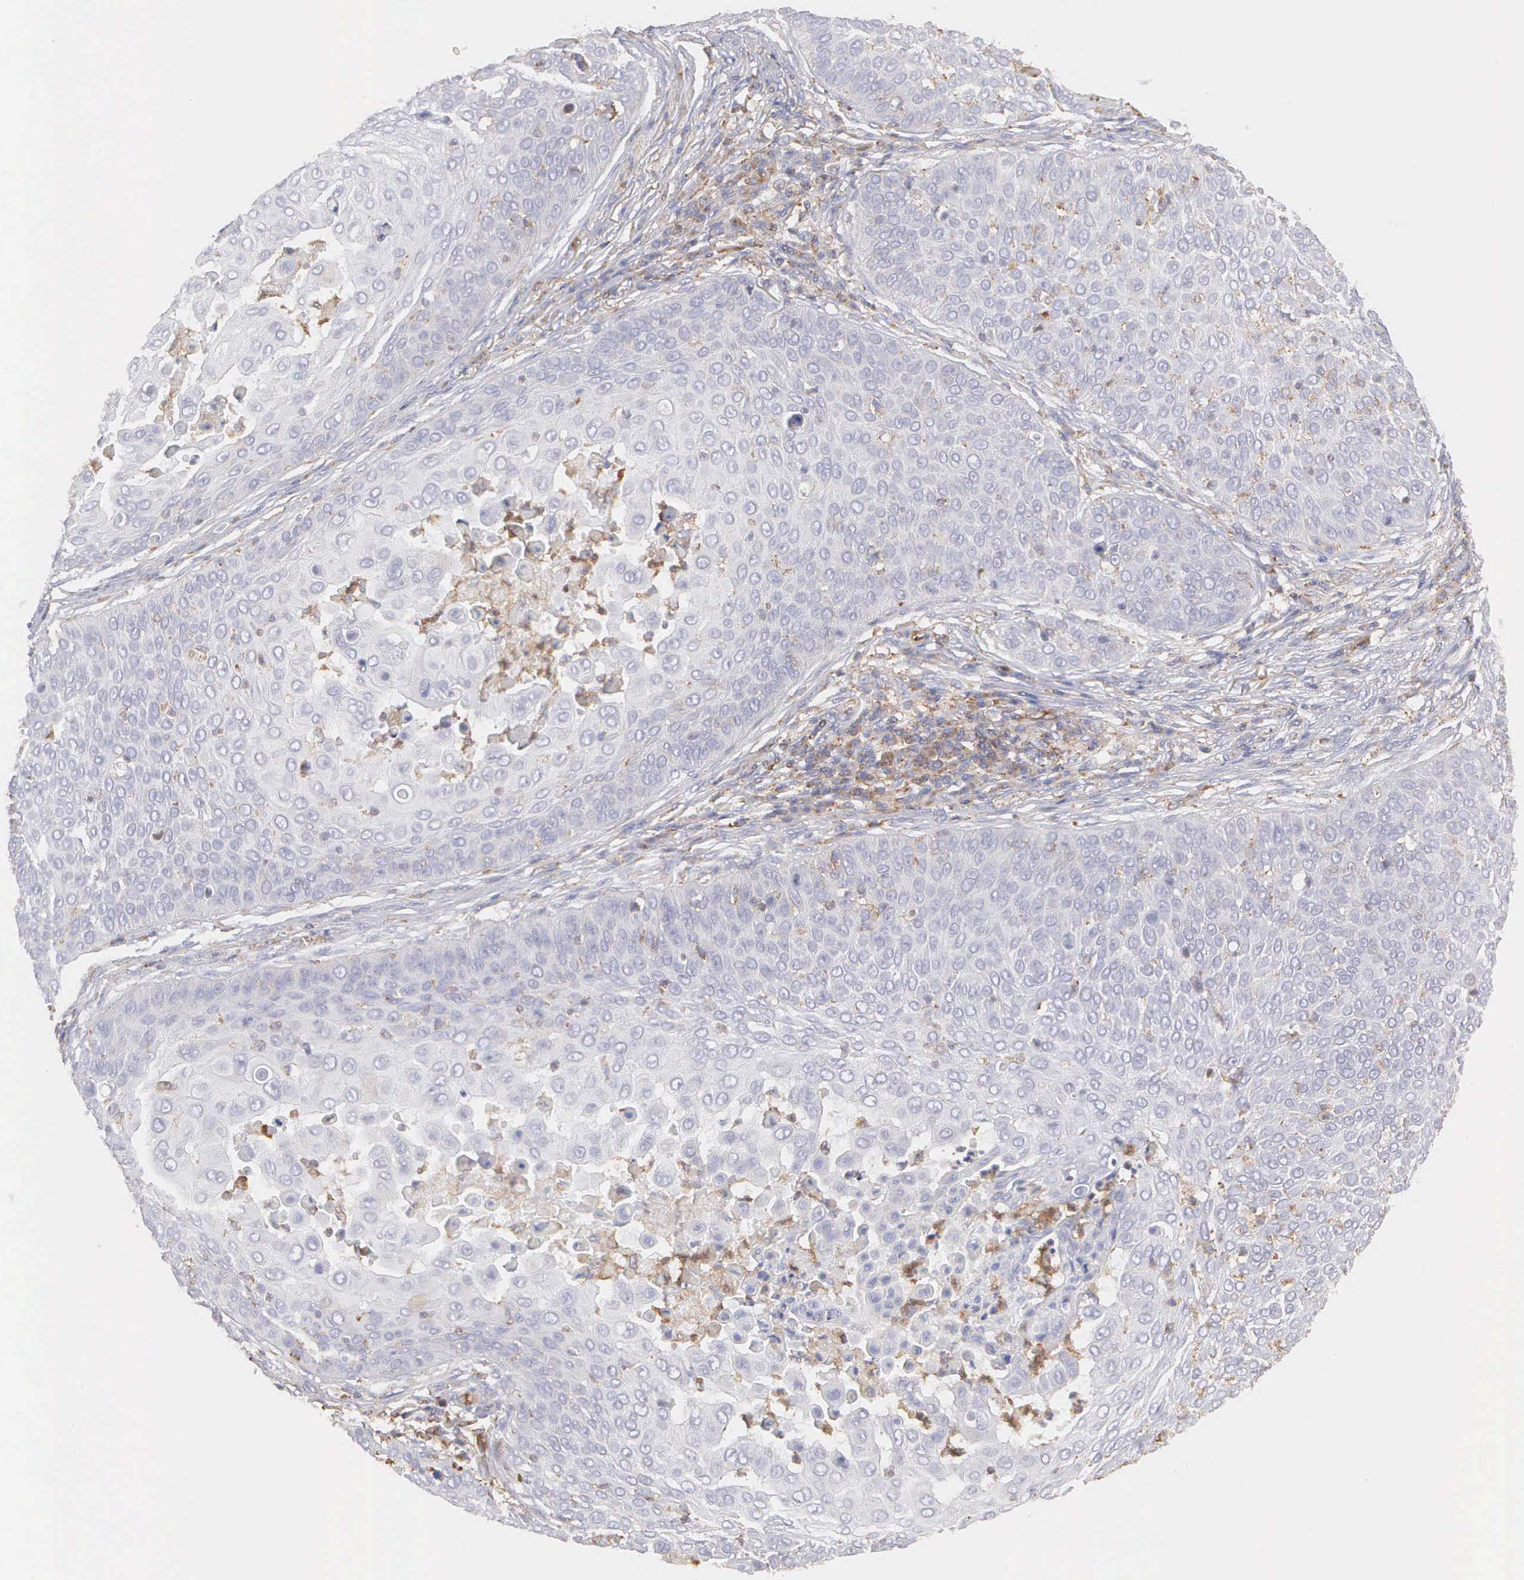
{"staining": {"intensity": "negative", "quantity": "none", "location": "none"}, "tissue": "skin cancer", "cell_type": "Tumor cells", "image_type": "cancer", "snomed": [{"axis": "morphology", "description": "Squamous cell carcinoma, NOS"}, {"axis": "topography", "description": "Skin"}], "caption": "This is an immunohistochemistry (IHC) image of squamous cell carcinoma (skin). There is no positivity in tumor cells.", "gene": "ARHGAP4", "patient": {"sex": "male", "age": 82}}